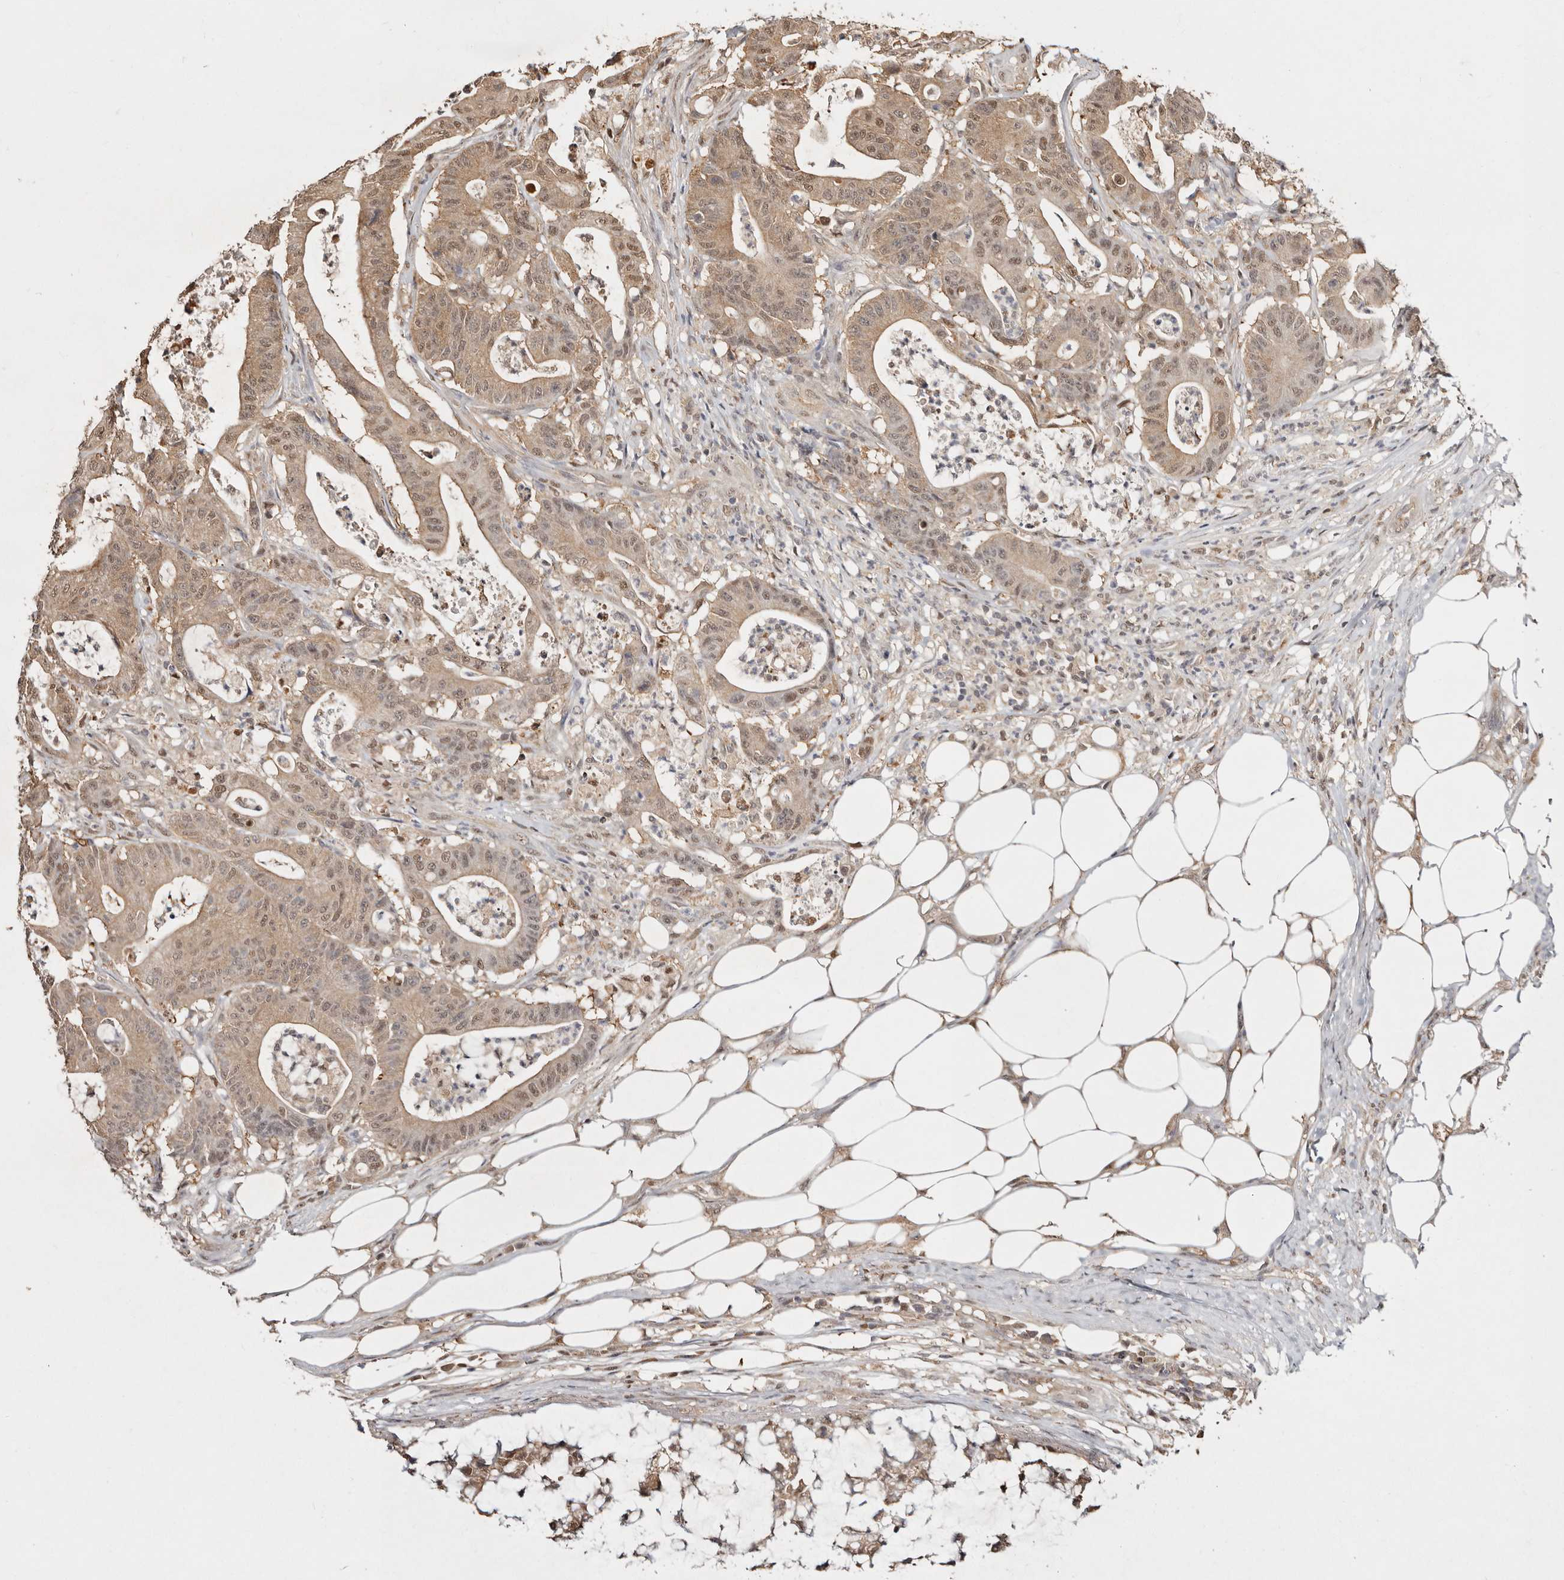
{"staining": {"intensity": "weak", "quantity": ">75%", "location": "cytoplasmic/membranous,nuclear"}, "tissue": "colorectal cancer", "cell_type": "Tumor cells", "image_type": "cancer", "snomed": [{"axis": "morphology", "description": "Adenocarcinoma, NOS"}, {"axis": "topography", "description": "Colon"}], "caption": "High-power microscopy captured an immunohistochemistry (IHC) micrograph of colorectal adenocarcinoma, revealing weak cytoplasmic/membranous and nuclear positivity in about >75% of tumor cells. (brown staining indicates protein expression, while blue staining denotes nuclei).", "gene": "PSMA5", "patient": {"sex": "female", "age": 84}}